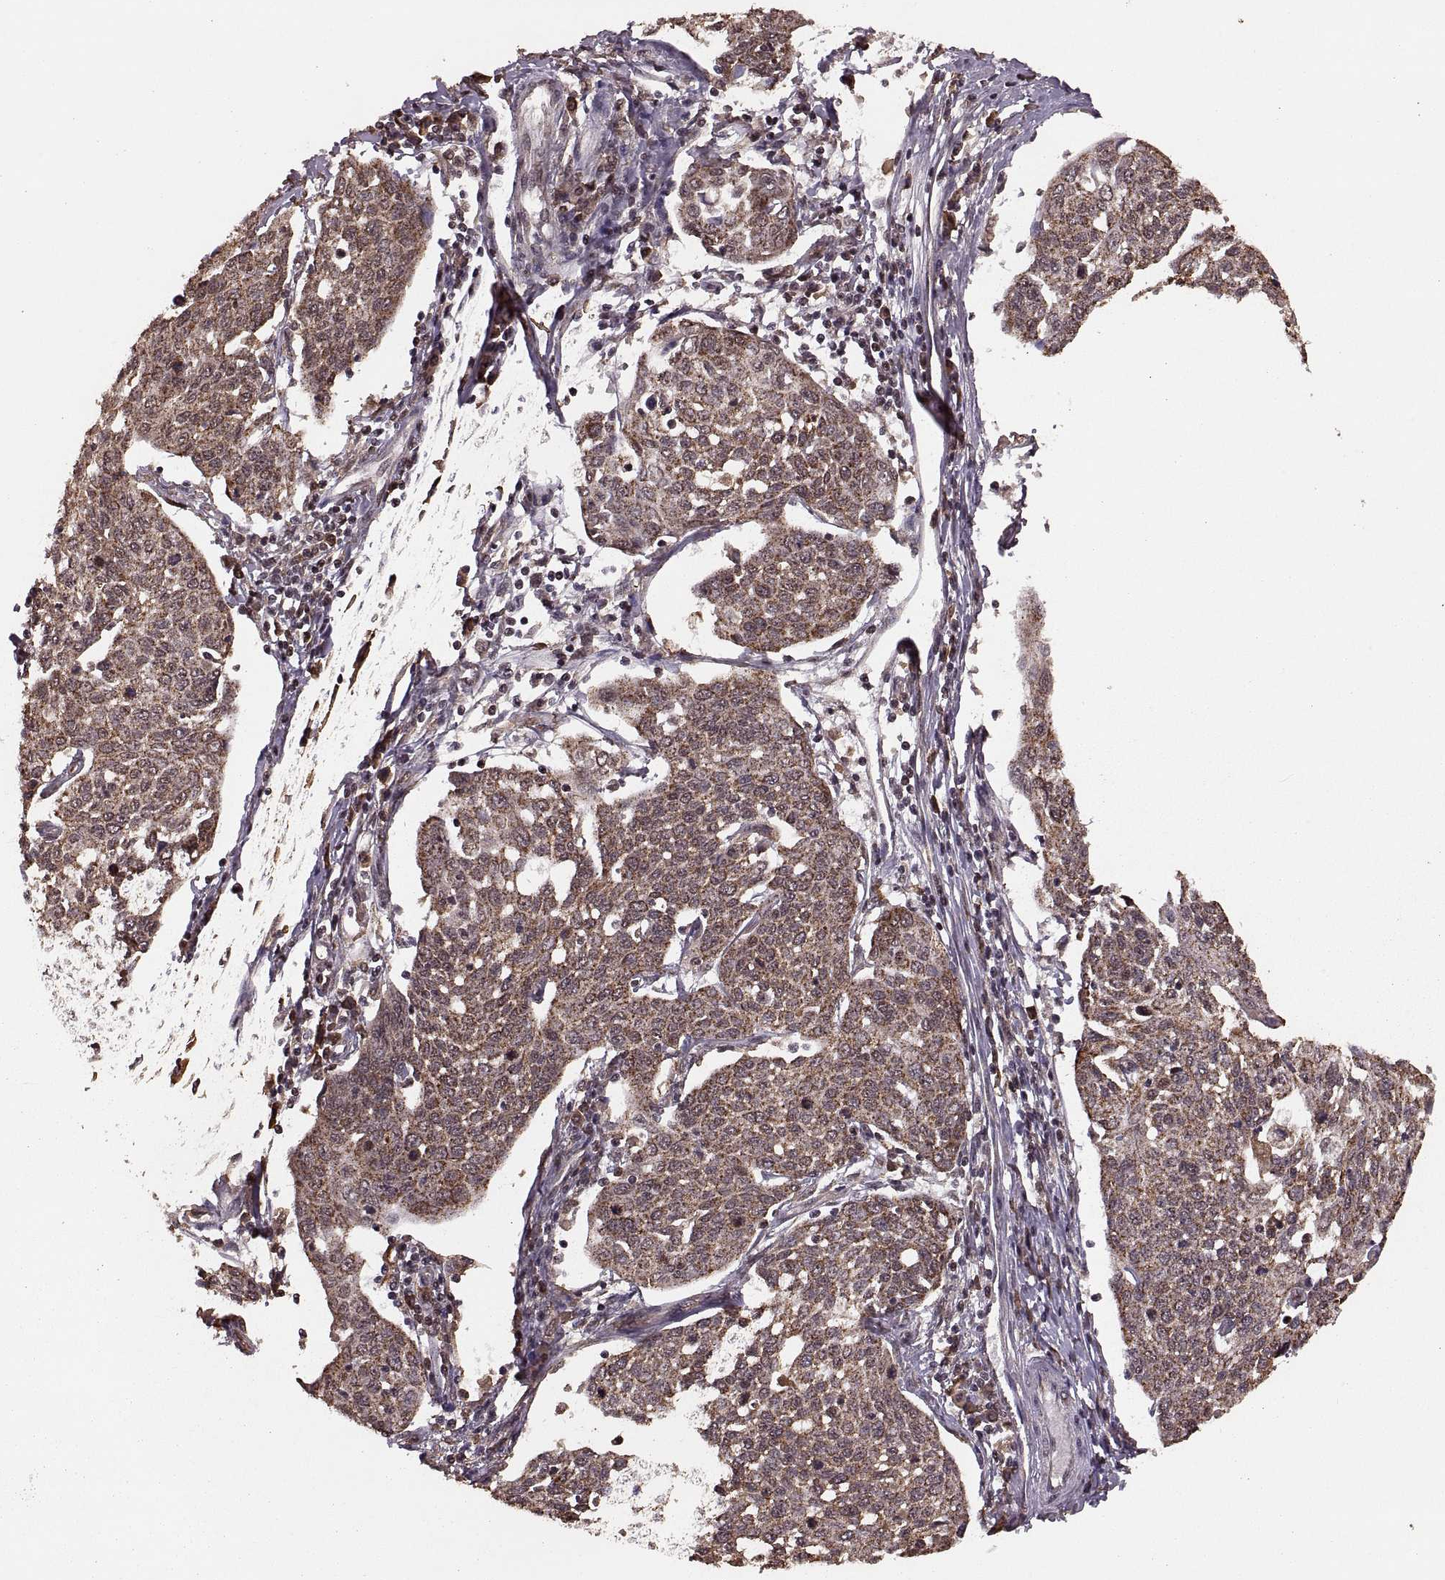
{"staining": {"intensity": "moderate", "quantity": ">75%", "location": "cytoplasmic/membranous"}, "tissue": "cervical cancer", "cell_type": "Tumor cells", "image_type": "cancer", "snomed": [{"axis": "morphology", "description": "Squamous cell carcinoma, NOS"}, {"axis": "topography", "description": "Cervix"}], "caption": "About >75% of tumor cells in human cervical cancer (squamous cell carcinoma) exhibit moderate cytoplasmic/membranous protein staining as visualized by brown immunohistochemical staining.", "gene": "RFT1", "patient": {"sex": "female", "age": 34}}